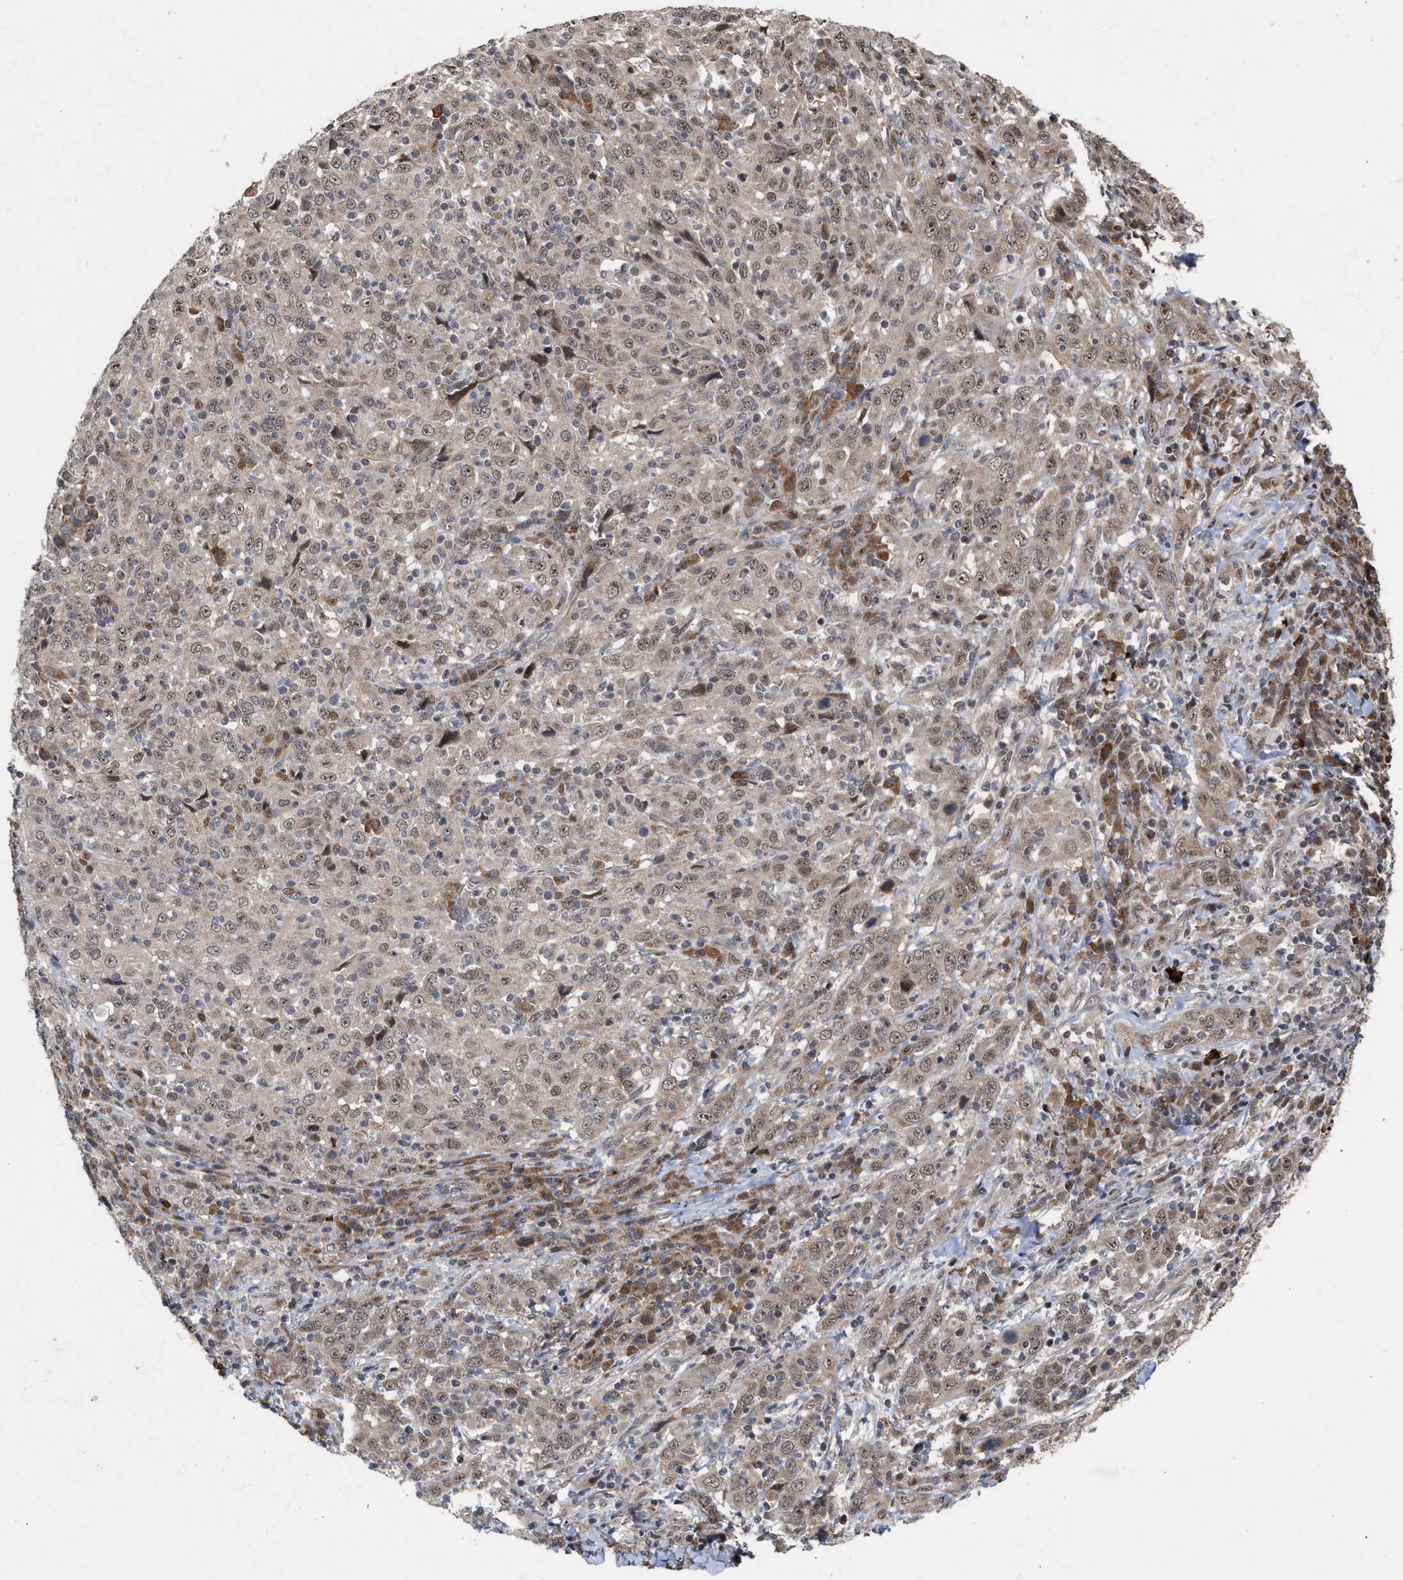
{"staining": {"intensity": "weak", "quantity": ">75%", "location": "cytoplasmic/membranous,nuclear"}, "tissue": "cervical cancer", "cell_type": "Tumor cells", "image_type": "cancer", "snomed": [{"axis": "morphology", "description": "Squamous cell carcinoma, NOS"}, {"axis": "topography", "description": "Cervix"}], "caption": "The micrograph exhibits staining of cervical cancer, revealing weak cytoplasmic/membranous and nuclear protein positivity (brown color) within tumor cells. Immunohistochemistry (ihc) stains the protein in brown and the nuclei are stained blue.", "gene": "MKNK2", "patient": {"sex": "female", "age": 46}}